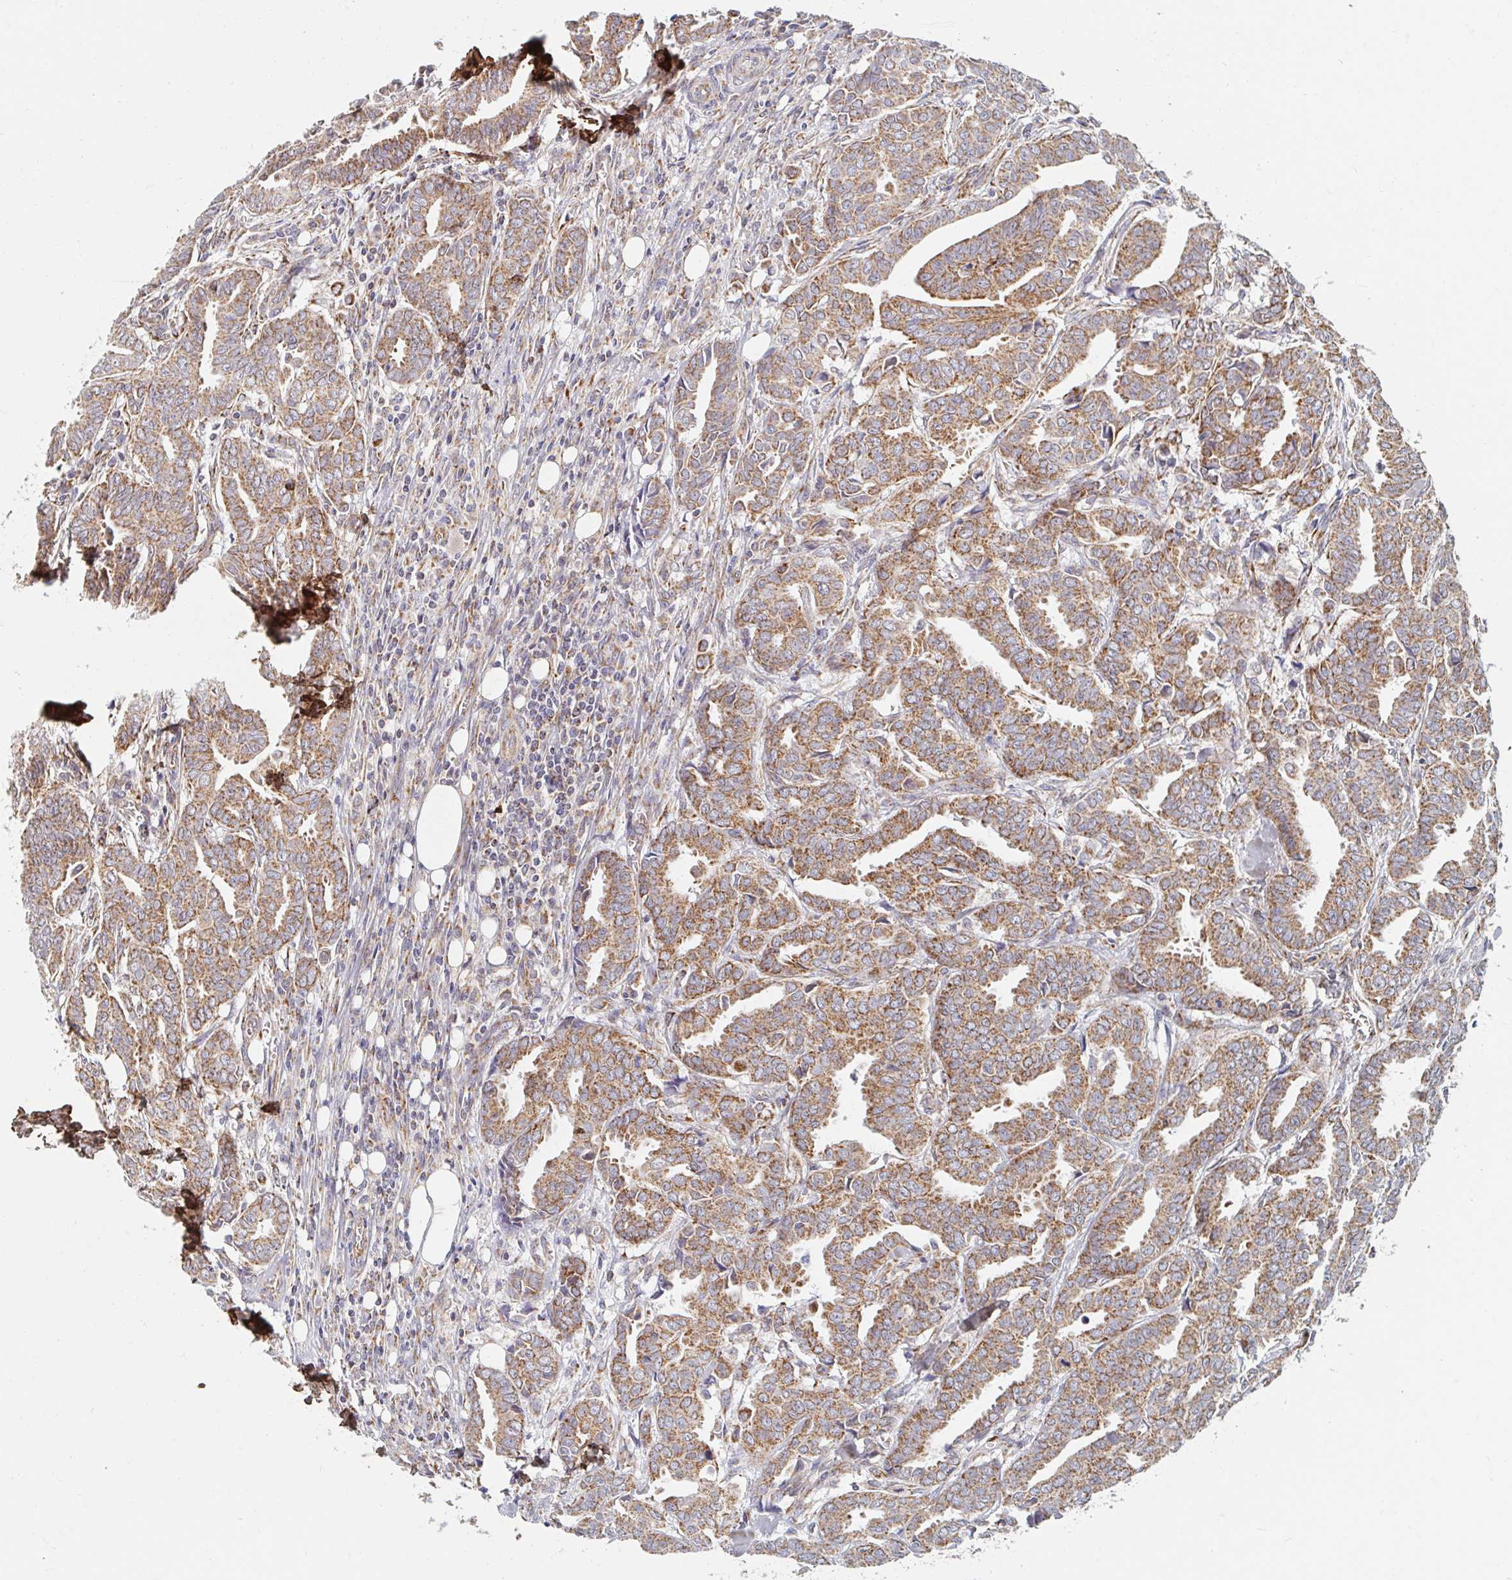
{"staining": {"intensity": "moderate", "quantity": ">75%", "location": "cytoplasmic/membranous"}, "tissue": "breast cancer", "cell_type": "Tumor cells", "image_type": "cancer", "snomed": [{"axis": "morphology", "description": "Duct carcinoma"}, {"axis": "topography", "description": "Breast"}], "caption": "Protein analysis of invasive ductal carcinoma (breast) tissue demonstrates moderate cytoplasmic/membranous expression in about >75% of tumor cells. The protein of interest is stained brown, and the nuclei are stained in blue (DAB (3,3'-diaminobenzidine) IHC with brightfield microscopy, high magnification).", "gene": "MAVS", "patient": {"sex": "female", "age": 45}}